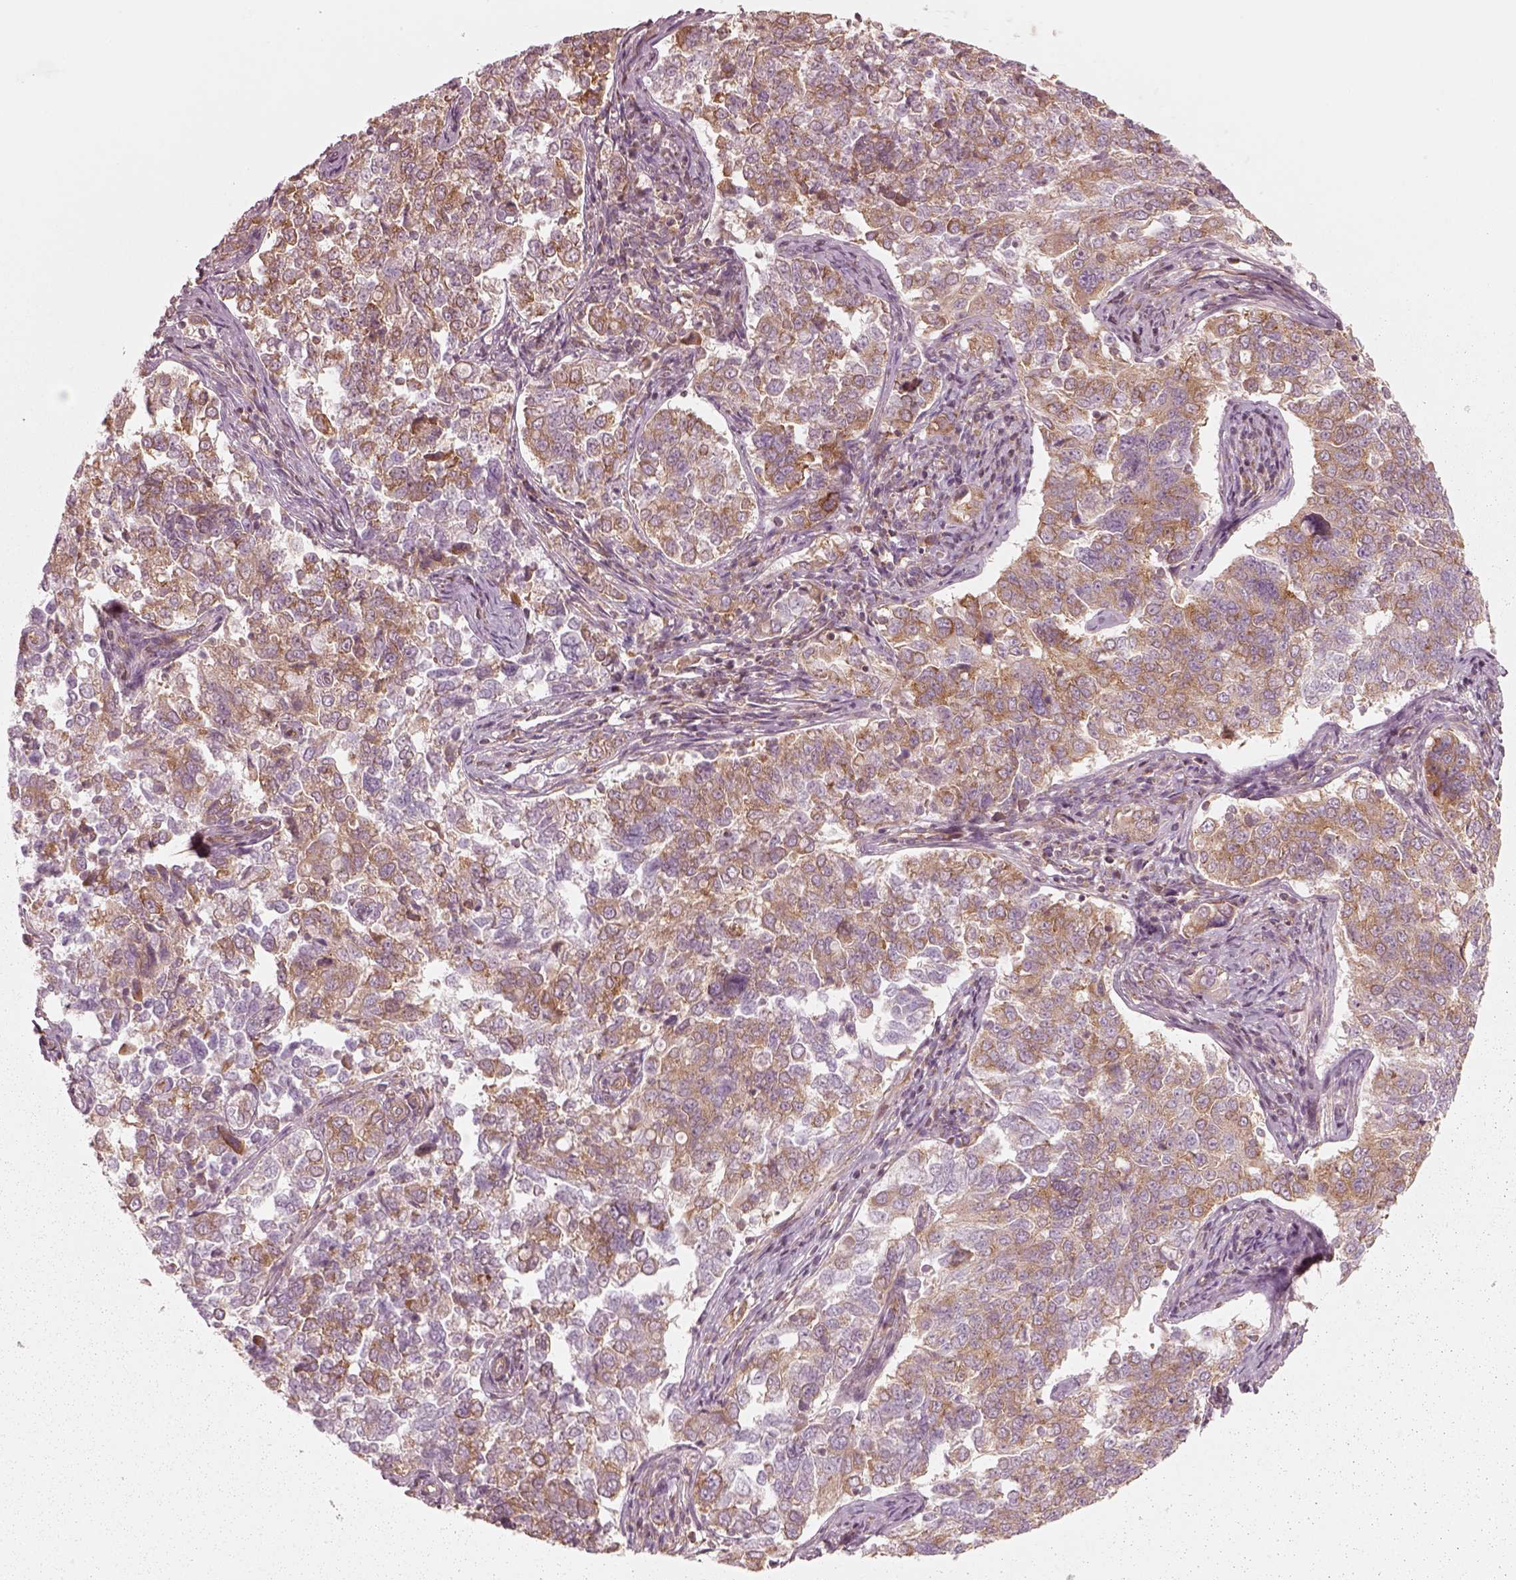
{"staining": {"intensity": "strong", "quantity": "<25%", "location": "cytoplasmic/membranous"}, "tissue": "endometrial cancer", "cell_type": "Tumor cells", "image_type": "cancer", "snomed": [{"axis": "morphology", "description": "Adenocarcinoma, NOS"}, {"axis": "topography", "description": "Endometrium"}], "caption": "Immunohistochemical staining of human endometrial cancer (adenocarcinoma) reveals medium levels of strong cytoplasmic/membranous staining in approximately <25% of tumor cells. The staining is performed using DAB (3,3'-diaminobenzidine) brown chromogen to label protein expression. The nuclei are counter-stained blue using hematoxylin.", "gene": "CNOT2", "patient": {"sex": "female", "age": 43}}